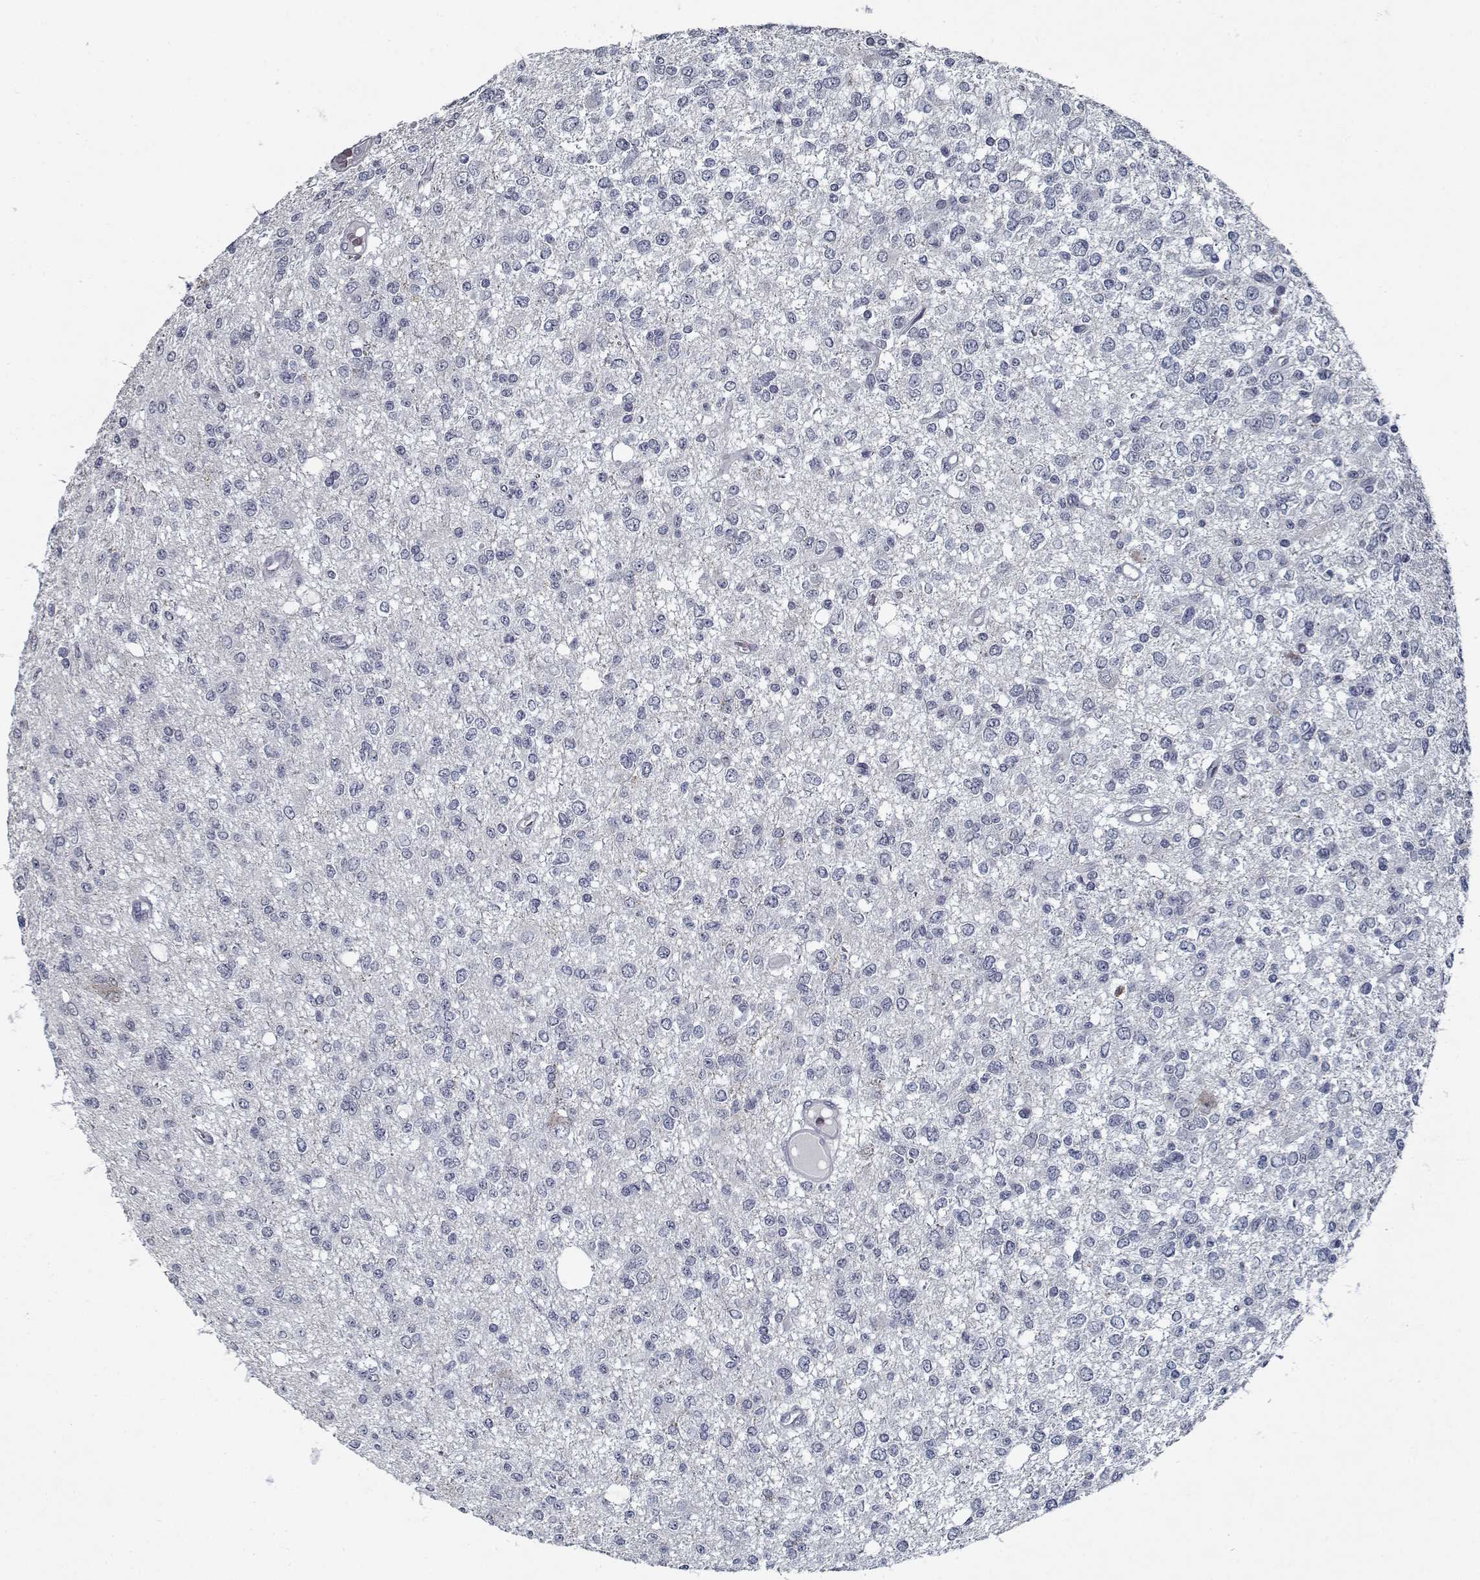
{"staining": {"intensity": "negative", "quantity": "none", "location": "none"}, "tissue": "glioma", "cell_type": "Tumor cells", "image_type": "cancer", "snomed": [{"axis": "morphology", "description": "Glioma, malignant, Low grade"}, {"axis": "topography", "description": "Brain"}], "caption": "High magnification brightfield microscopy of glioma stained with DAB (3,3'-diaminobenzidine) (brown) and counterstained with hematoxylin (blue): tumor cells show no significant staining.", "gene": "GAD2", "patient": {"sex": "male", "age": 67}}